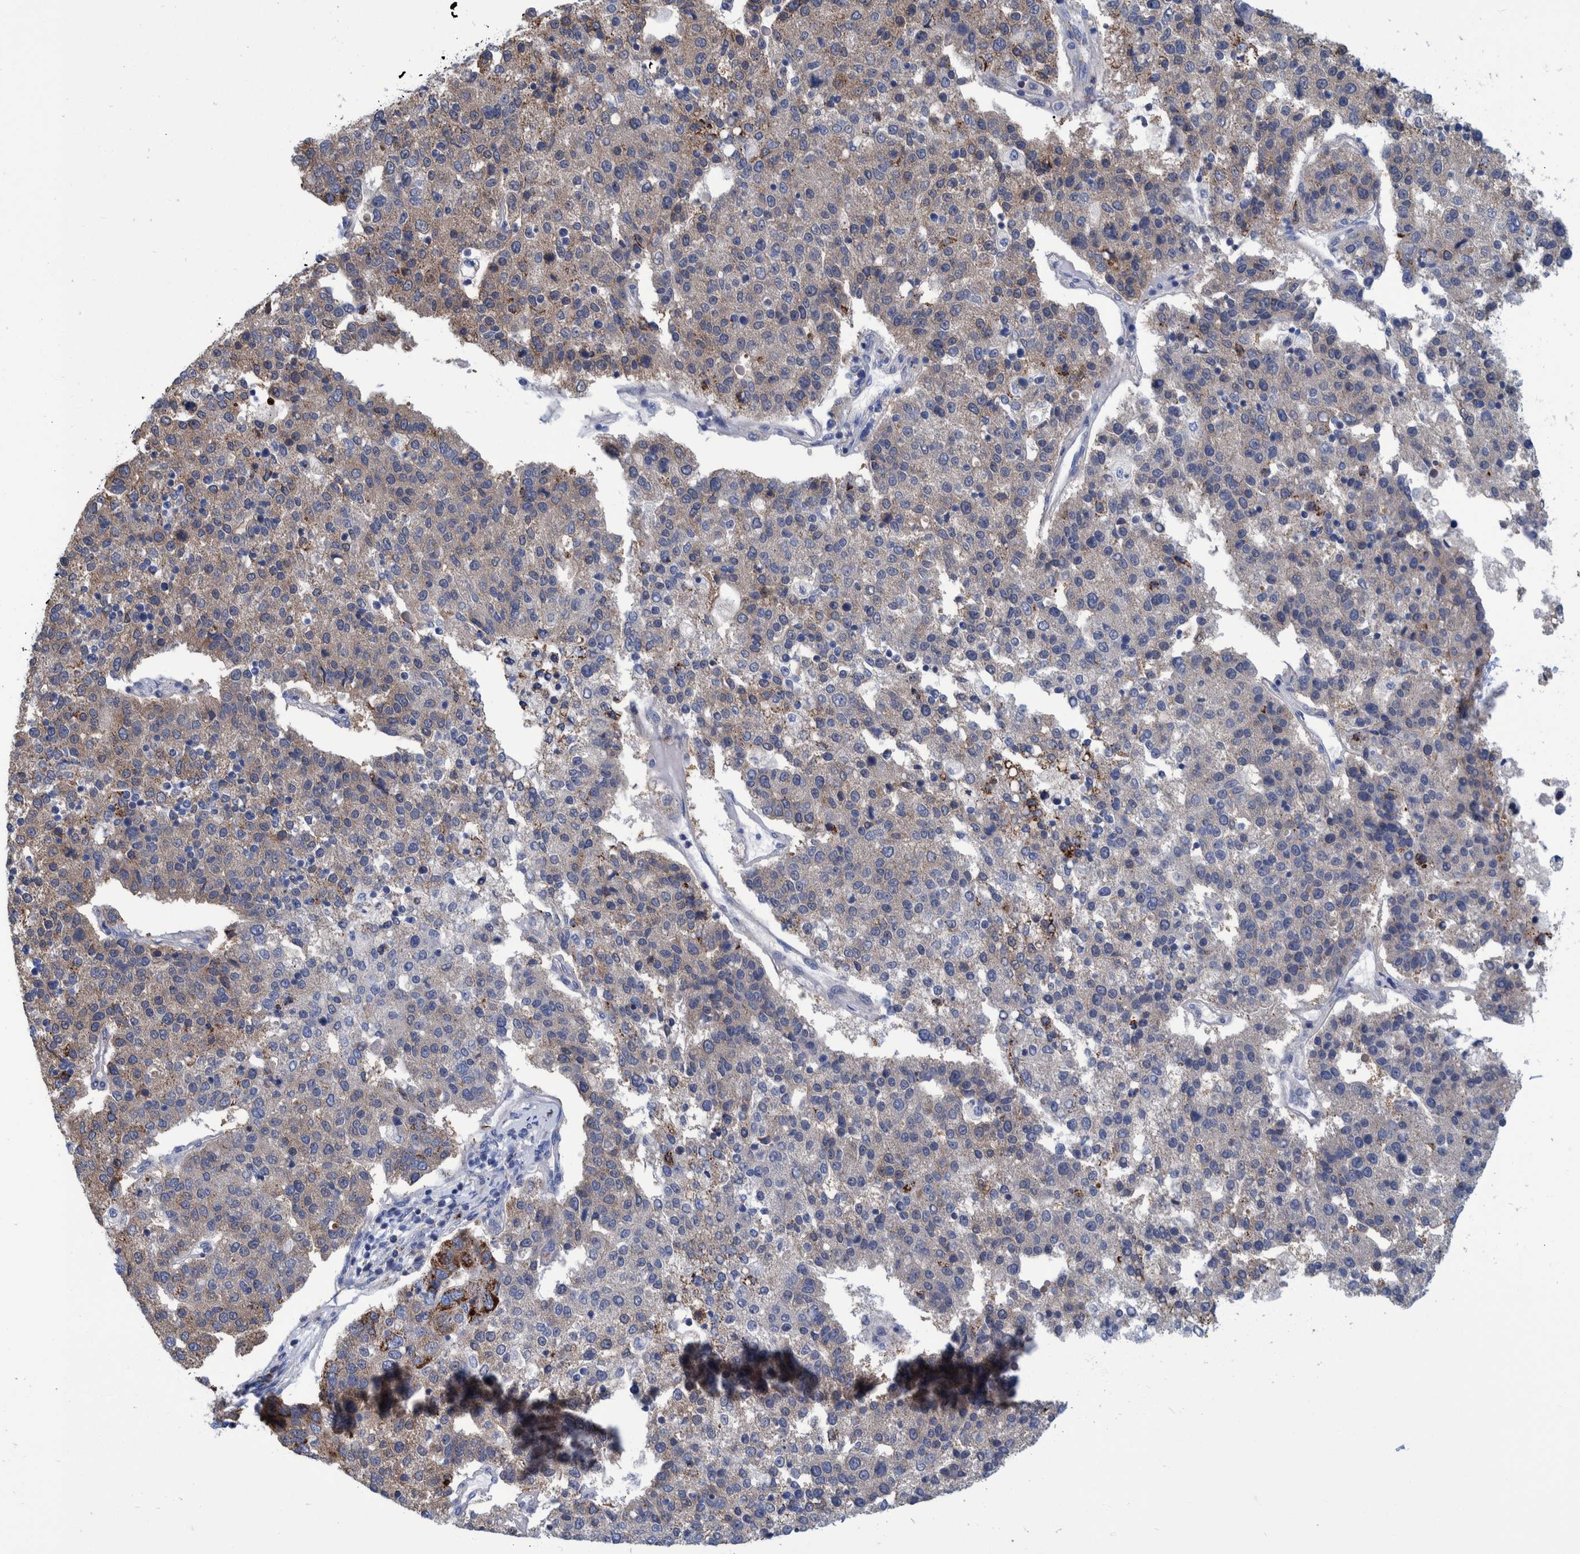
{"staining": {"intensity": "weak", "quantity": "<25%", "location": "cytoplasmic/membranous"}, "tissue": "pancreatic cancer", "cell_type": "Tumor cells", "image_type": "cancer", "snomed": [{"axis": "morphology", "description": "Adenocarcinoma, NOS"}, {"axis": "topography", "description": "Pancreas"}], "caption": "The image displays no significant expression in tumor cells of pancreatic cancer (adenocarcinoma). Brightfield microscopy of IHC stained with DAB (3,3'-diaminobenzidine) (brown) and hematoxylin (blue), captured at high magnification.", "gene": "BZW2", "patient": {"sex": "female", "age": 61}}